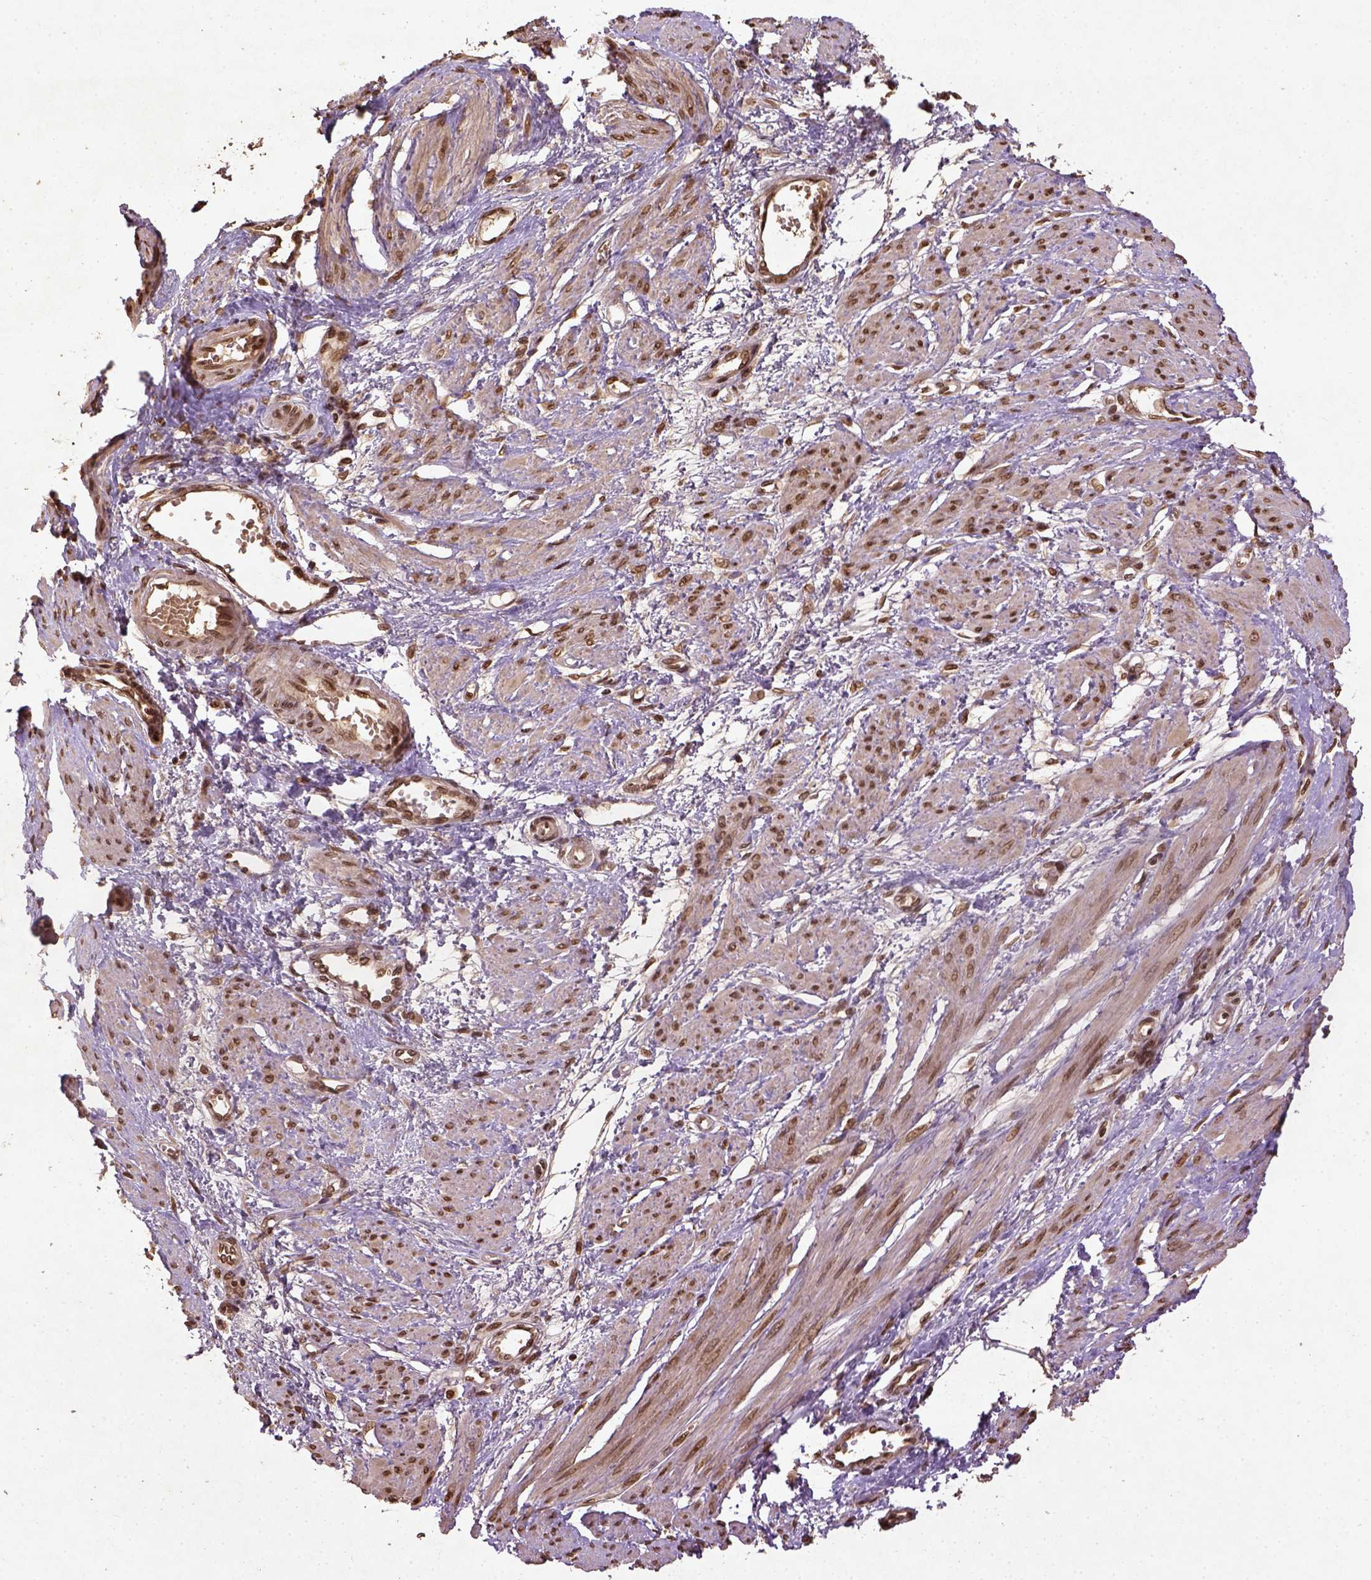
{"staining": {"intensity": "strong", "quantity": ">75%", "location": "nuclear"}, "tissue": "smooth muscle", "cell_type": "Smooth muscle cells", "image_type": "normal", "snomed": [{"axis": "morphology", "description": "Normal tissue, NOS"}, {"axis": "topography", "description": "Smooth muscle"}, {"axis": "topography", "description": "Uterus"}], "caption": "Immunohistochemical staining of normal human smooth muscle displays >75% levels of strong nuclear protein staining in approximately >75% of smooth muscle cells.", "gene": "BANF1", "patient": {"sex": "female", "age": 39}}